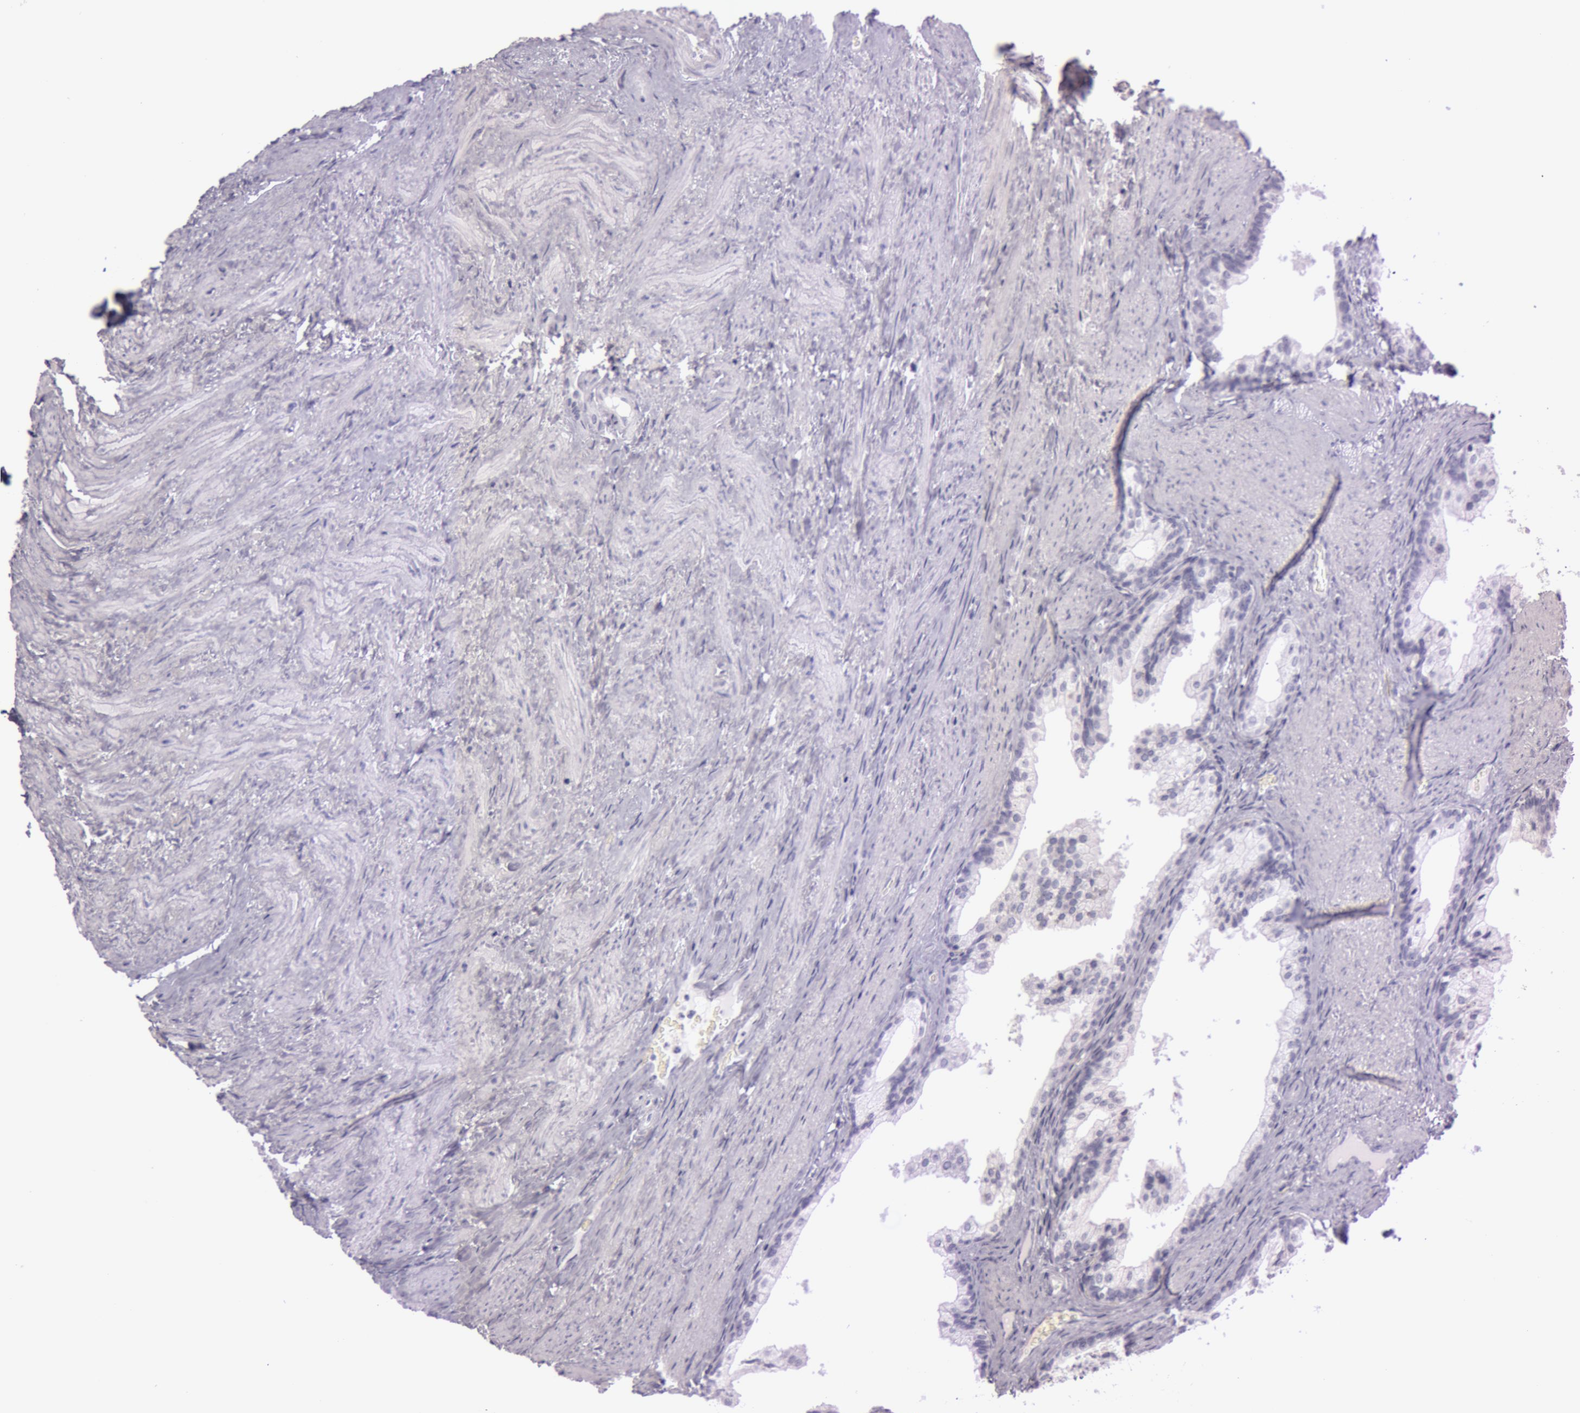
{"staining": {"intensity": "negative", "quantity": "none", "location": "none"}, "tissue": "prostate cancer", "cell_type": "Tumor cells", "image_type": "cancer", "snomed": [{"axis": "morphology", "description": "Adenocarcinoma, Medium grade"}, {"axis": "topography", "description": "Prostate"}], "caption": "Immunohistochemistry (IHC) photomicrograph of medium-grade adenocarcinoma (prostate) stained for a protein (brown), which demonstrates no staining in tumor cells.", "gene": "S100A7", "patient": {"sex": "male", "age": 60}}